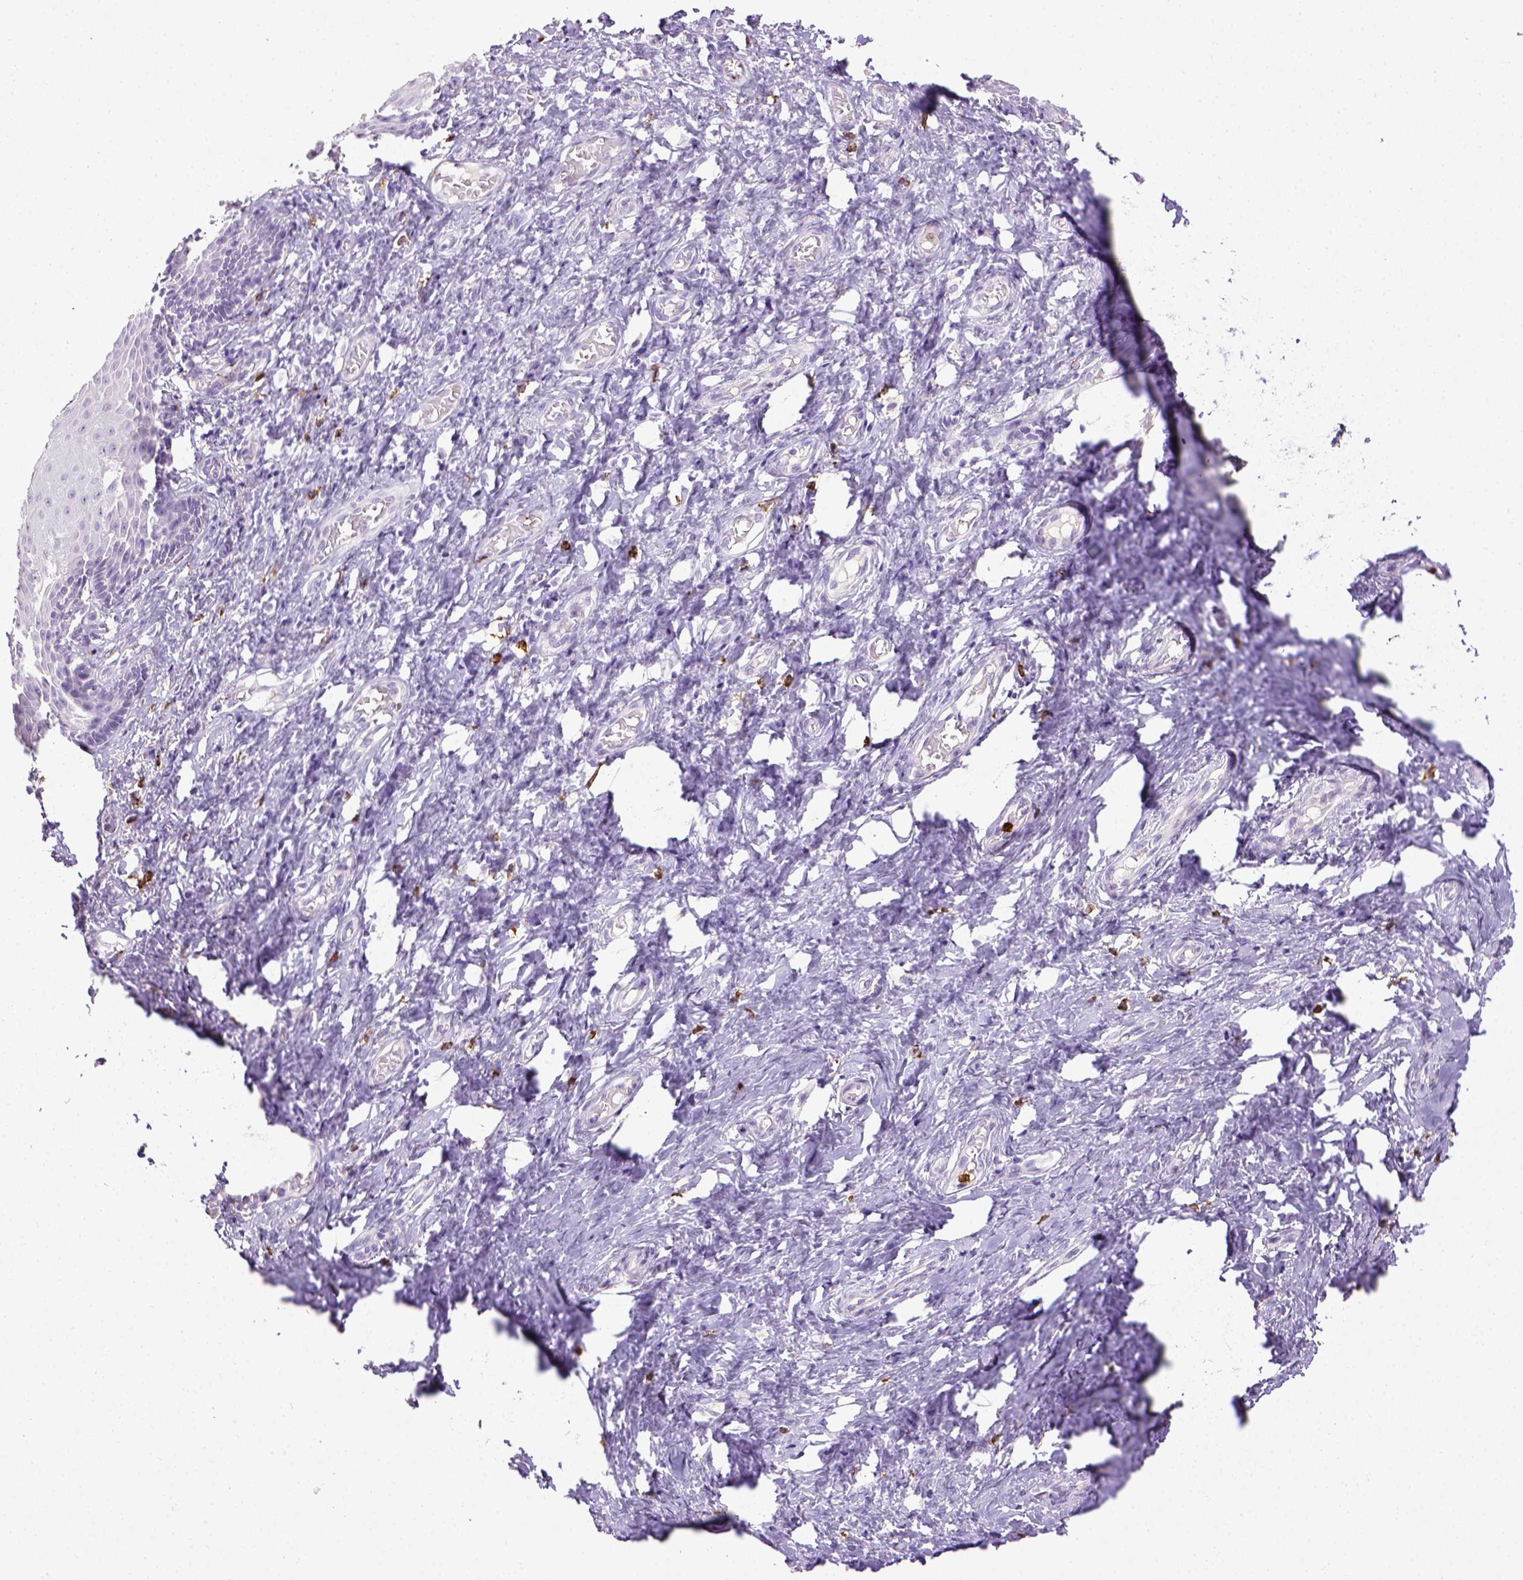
{"staining": {"intensity": "negative", "quantity": "none", "location": "none"}, "tissue": "vagina", "cell_type": "Squamous epithelial cells", "image_type": "normal", "snomed": [{"axis": "morphology", "description": "Normal tissue, NOS"}, {"axis": "topography", "description": "Vagina"}], "caption": "Vagina was stained to show a protein in brown. There is no significant positivity in squamous epithelial cells. Nuclei are stained in blue.", "gene": "ITGAM", "patient": {"sex": "female", "age": 83}}